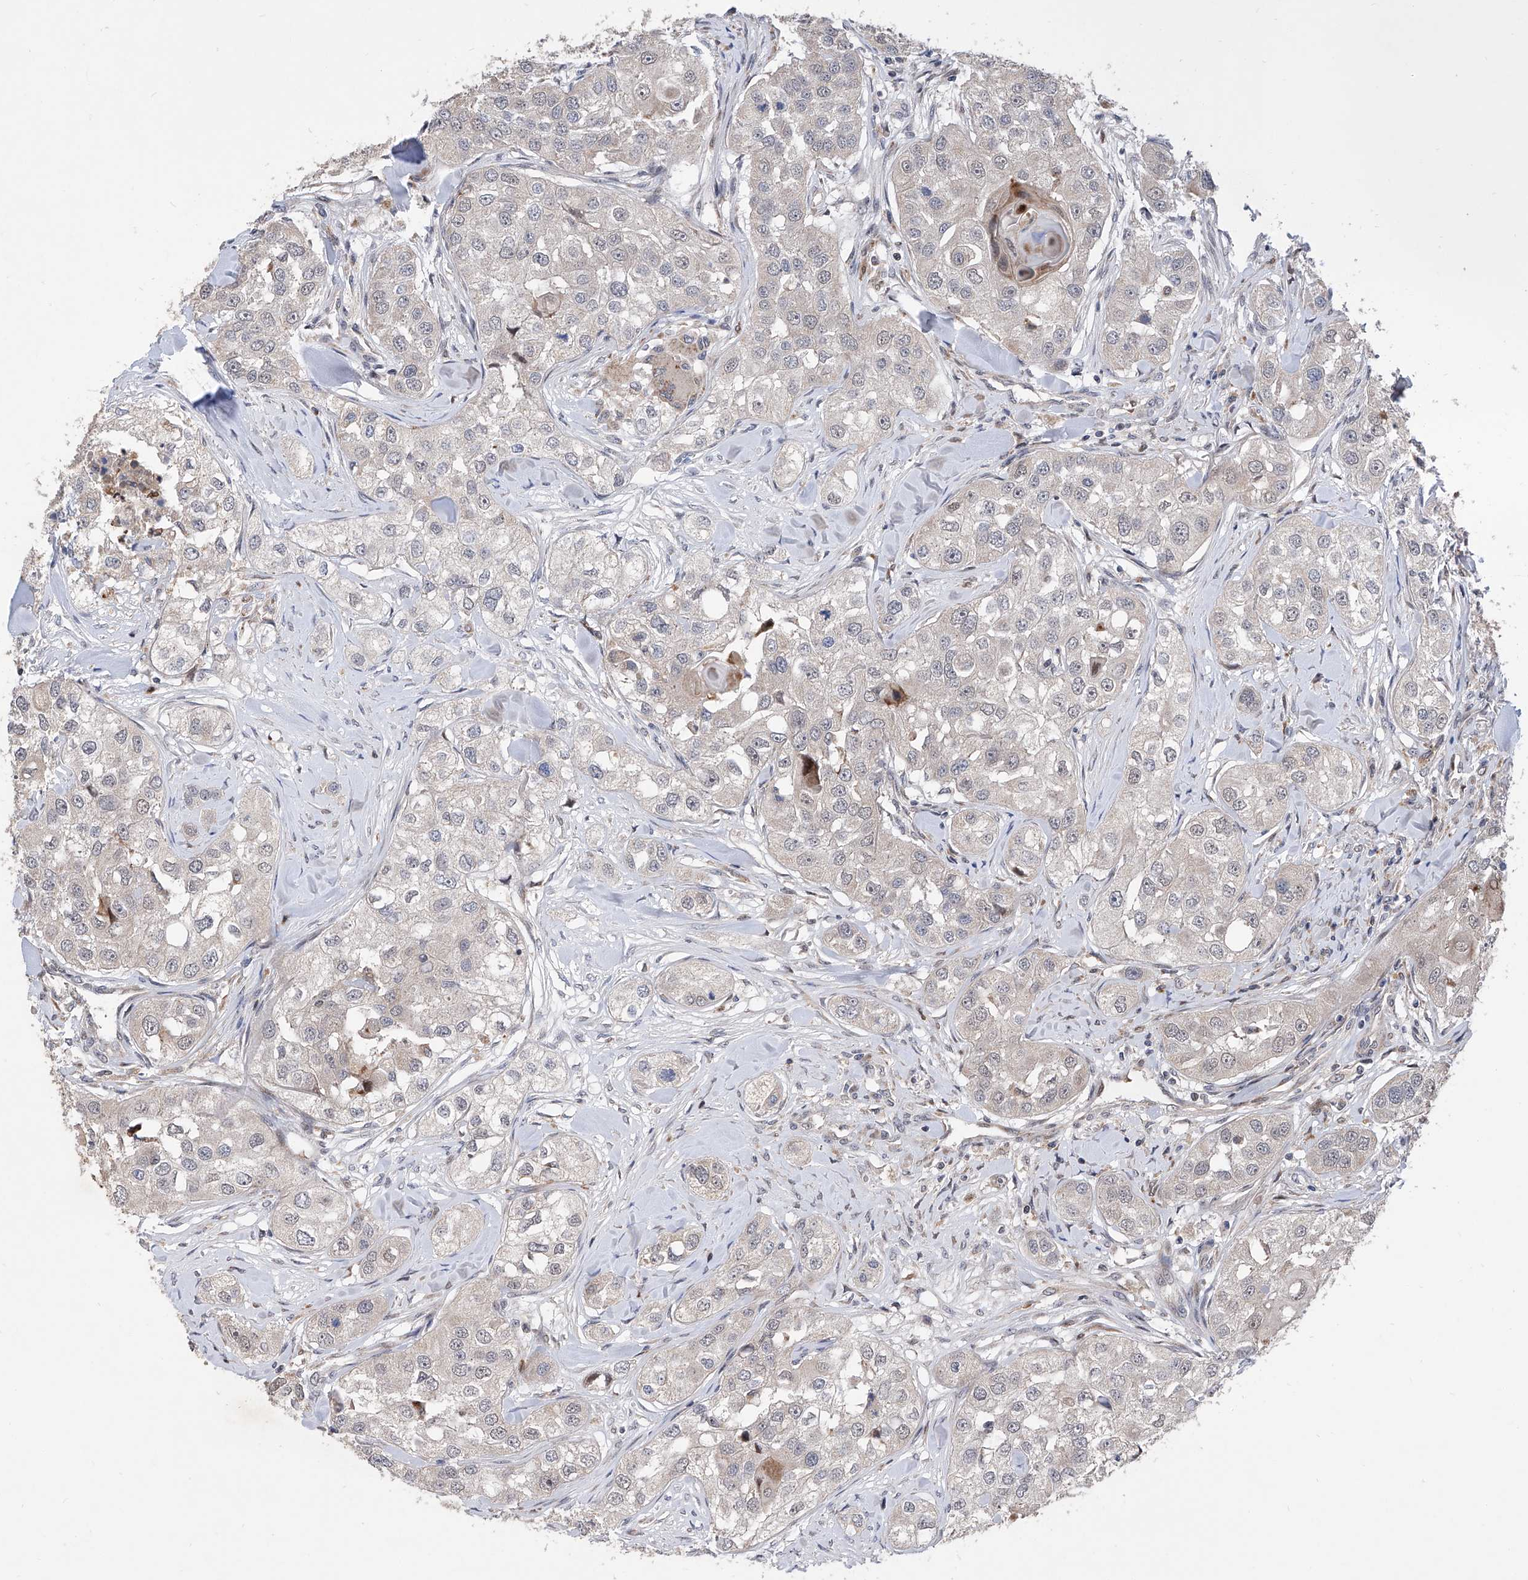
{"staining": {"intensity": "negative", "quantity": "none", "location": "none"}, "tissue": "head and neck cancer", "cell_type": "Tumor cells", "image_type": "cancer", "snomed": [{"axis": "morphology", "description": "Normal tissue, NOS"}, {"axis": "morphology", "description": "Squamous cell carcinoma, NOS"}, {"axis": "topography", "description": "Skeletal muscle"}, {"axis": "topography", "description": "Head-Neck"}], "caption": "Immunohistochemistry photomicrograph of neoplastic tissue: squamous cell carcinoma (head and neck) stained with DAB demonstrates no significant protein staining in tumor cells.", "gene": "FARP2", "patient": {"sex": "male", "age": 51}}